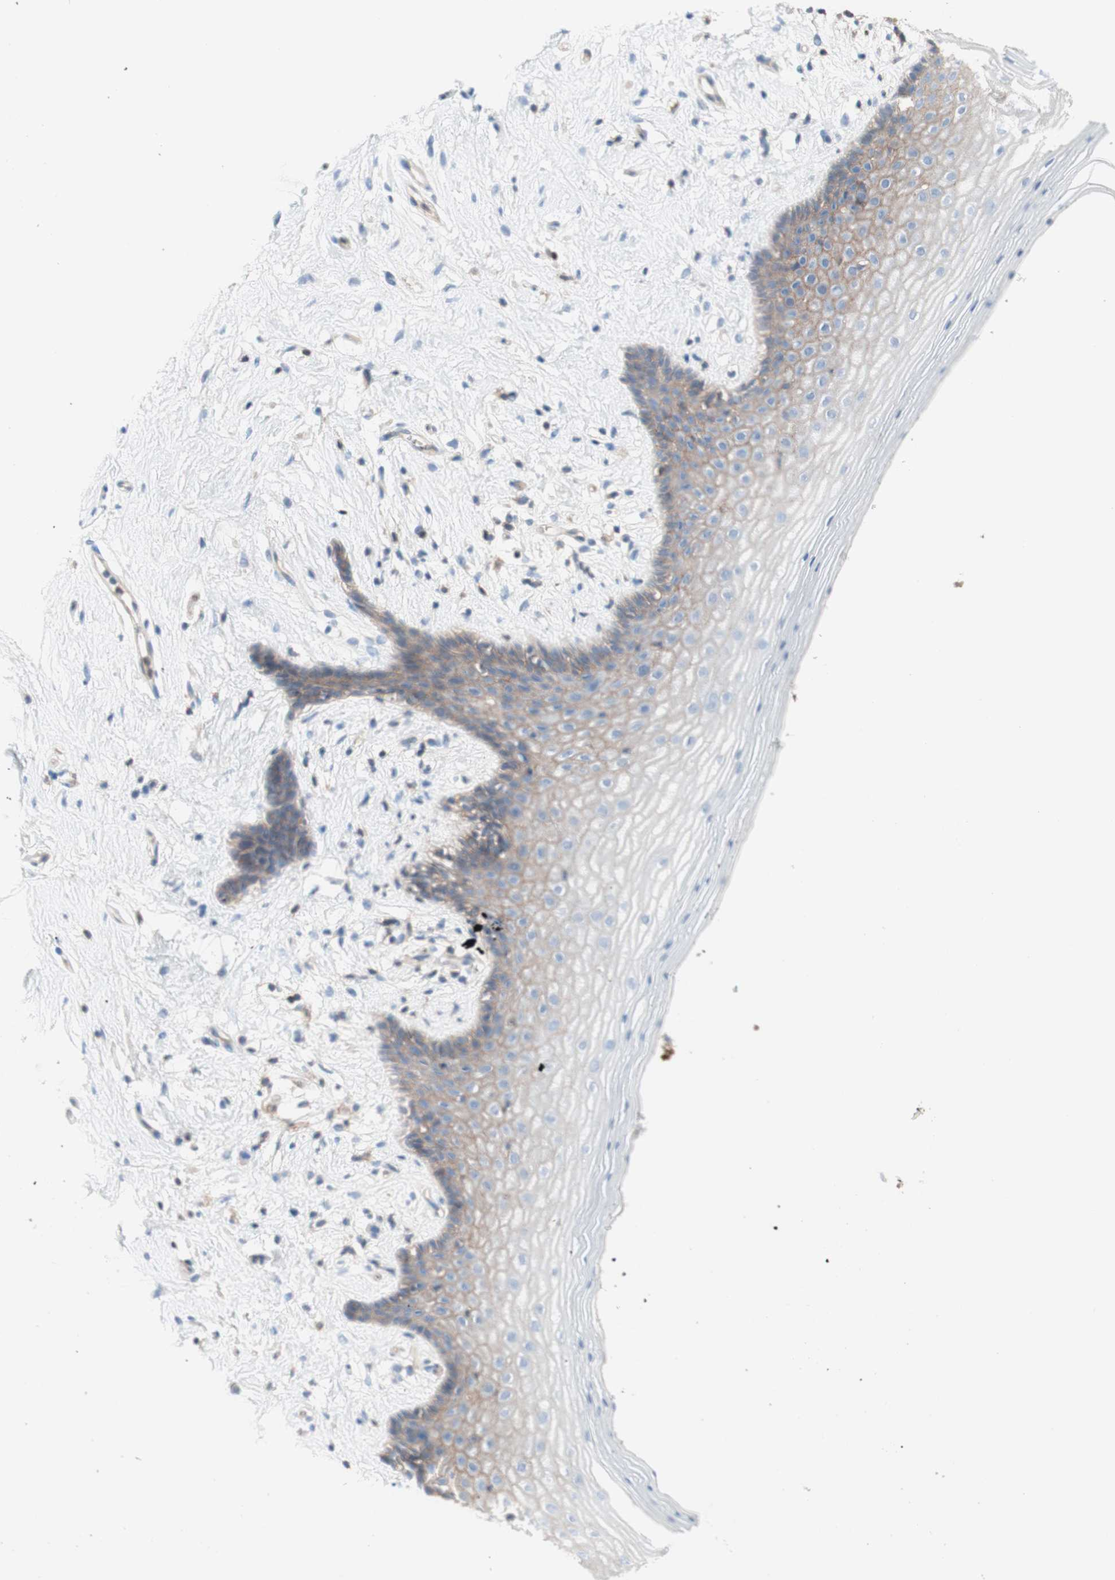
{"staining": {"intensity": "weak", "quantity": "25%-75%", "location": "cytoplasmic/membranous"}, "tissue": "vagina", "cell_type": "Squamous epithelial cells", "image_type": "normal", "snomed": [{"axis": "morphology", "description": "Normal tissue, NOS"}, {"axis": "topography", "description": "Vagina"}], "caption": "The immunohistochemical stain highlights weak cytoplasmic/membranous positivity in squamous epithelial cells of normal vagina. The protein of interest is shown in brown color, while the nuclei are stained blue.", "gene": "CD46", "patient": {"sex": "female", "age": 44}}